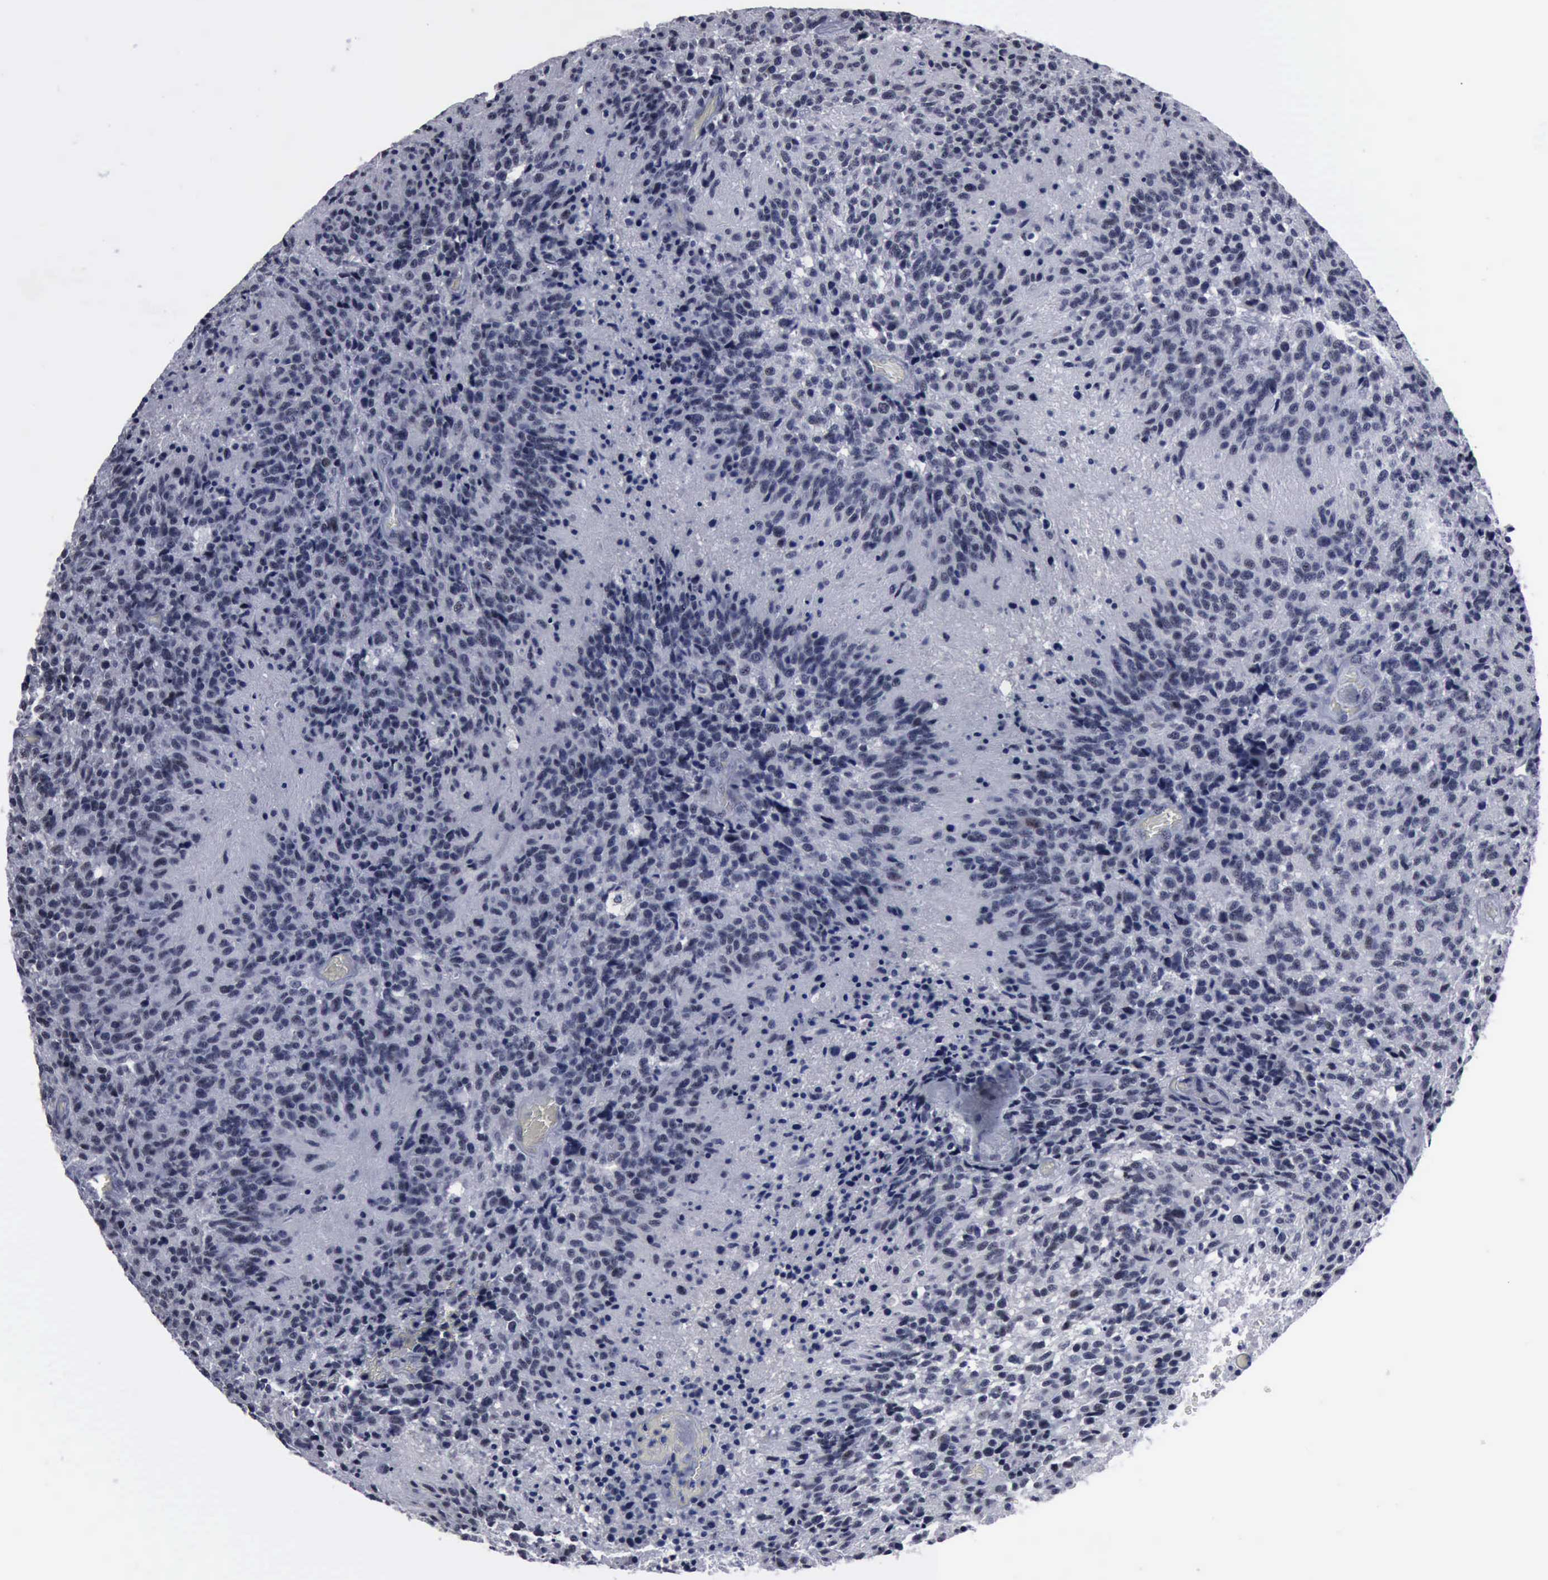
{"staining": {"intensity": "negative", "quantity": "none", "location": "none"}, "tissue": "glioma", "cell_type": "Tumor cells", "image_type": "cancer", "snomed": [{"axis": "morphology", "description": "Glioma, malignant, High grade"}, {"axis": "topography", "description": "Brain"}], "caption": "High power microscopy image of an immunohistochemistry (IHC) micrograph of glioma, revealing no significant staining in tumor cells.", "gene": "BRD1", "patient": {"sex": "male", "age": 36}}